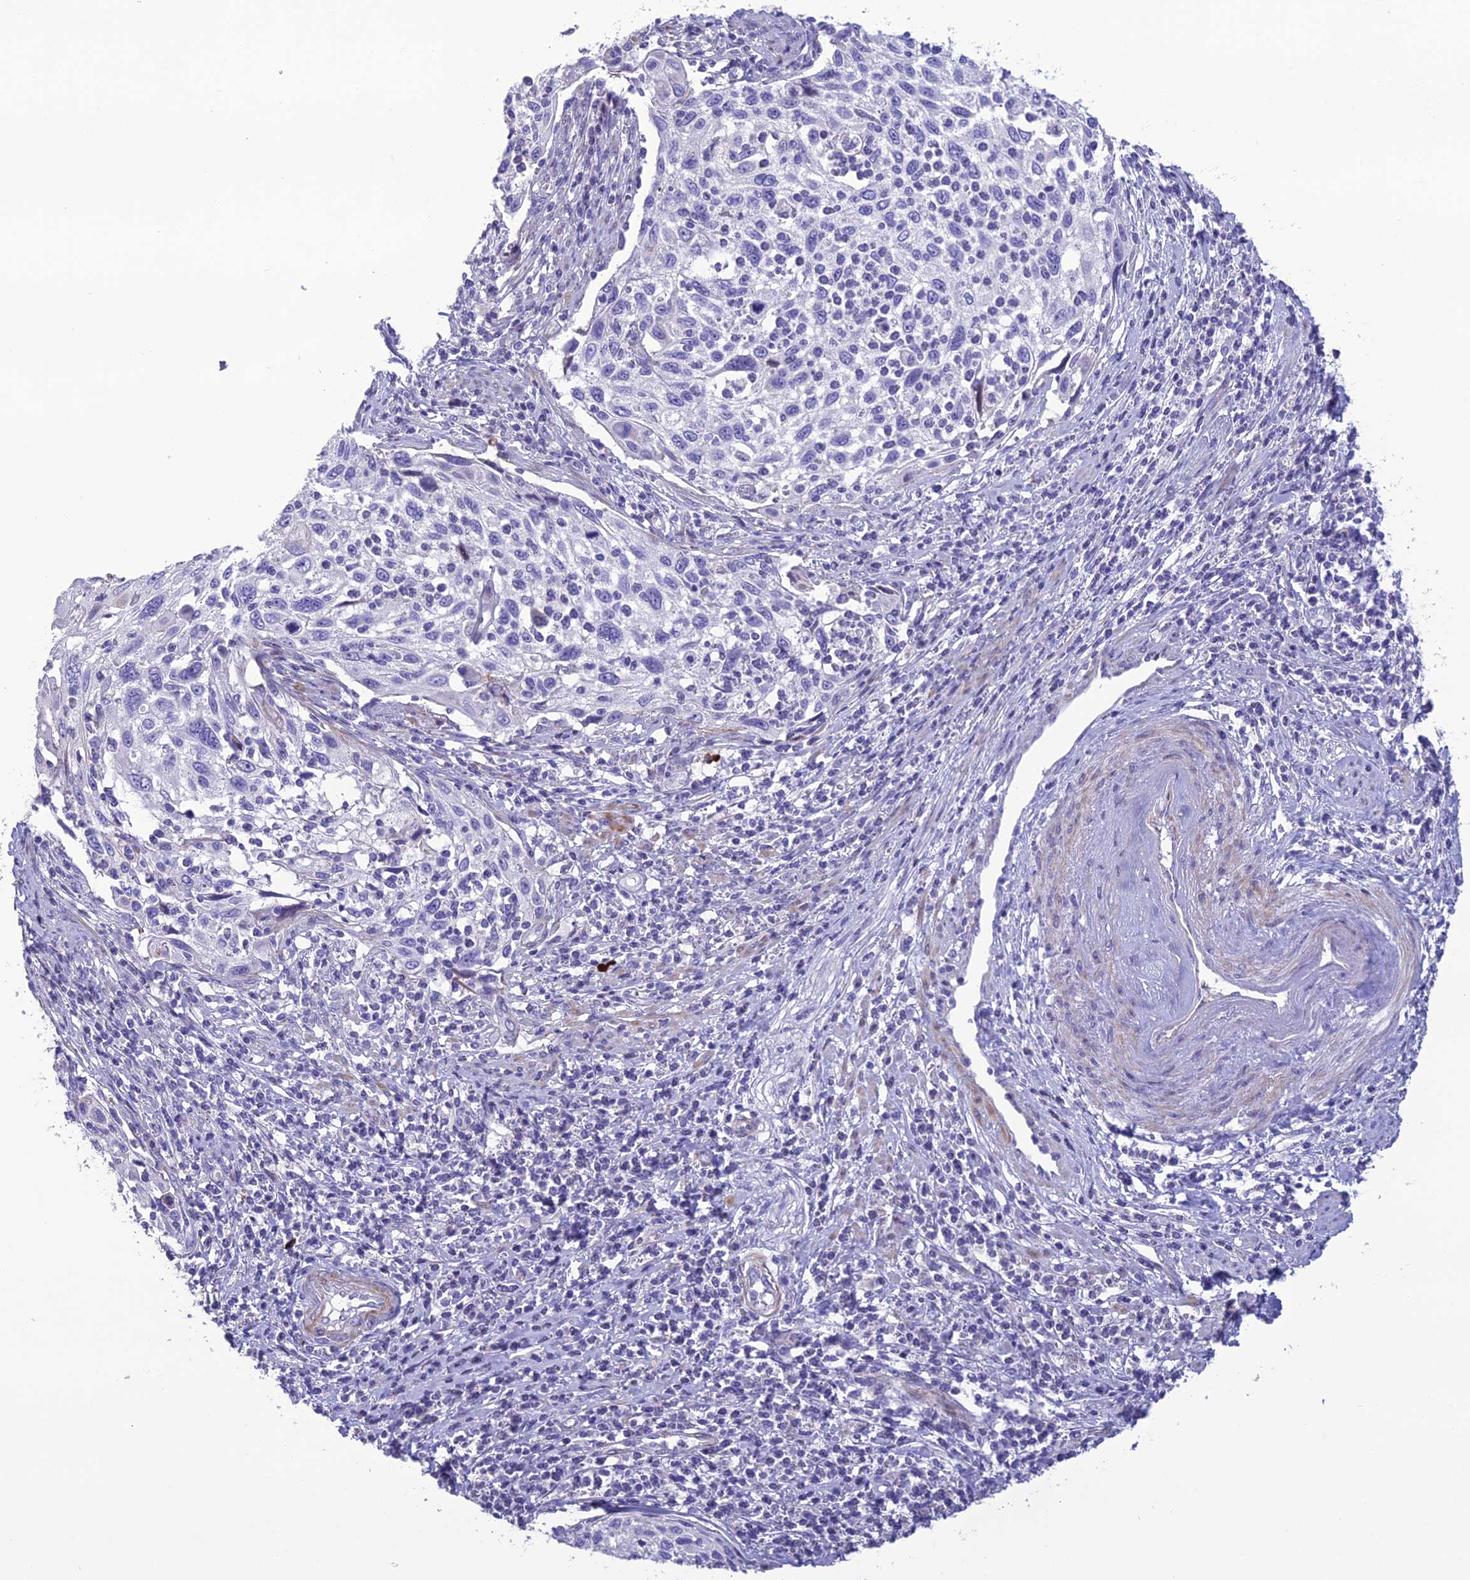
{"staining": {"intensity": "negative", "quantity": "none", "location": "none"}, "tissue": "cervical cancer", "cell_type": "Tumor cells", "image_type": "cancer", "snomed": [{"axis": "morphology", "description": "Squamous cell carcinoma, NOS"}, {"axis": "topography", "description": "Cervix"}], "caption": "DAB immunohistochemical staining of human cervical squamous cell carcinoma shows no significant positivity in tumor cells. (DAB (3,3'-diaminobenzidine) immunohistochemistry with hematoxylin counter stain).", "gene": "OR56B1", "patient": {"sex": "female", "age": 70}}